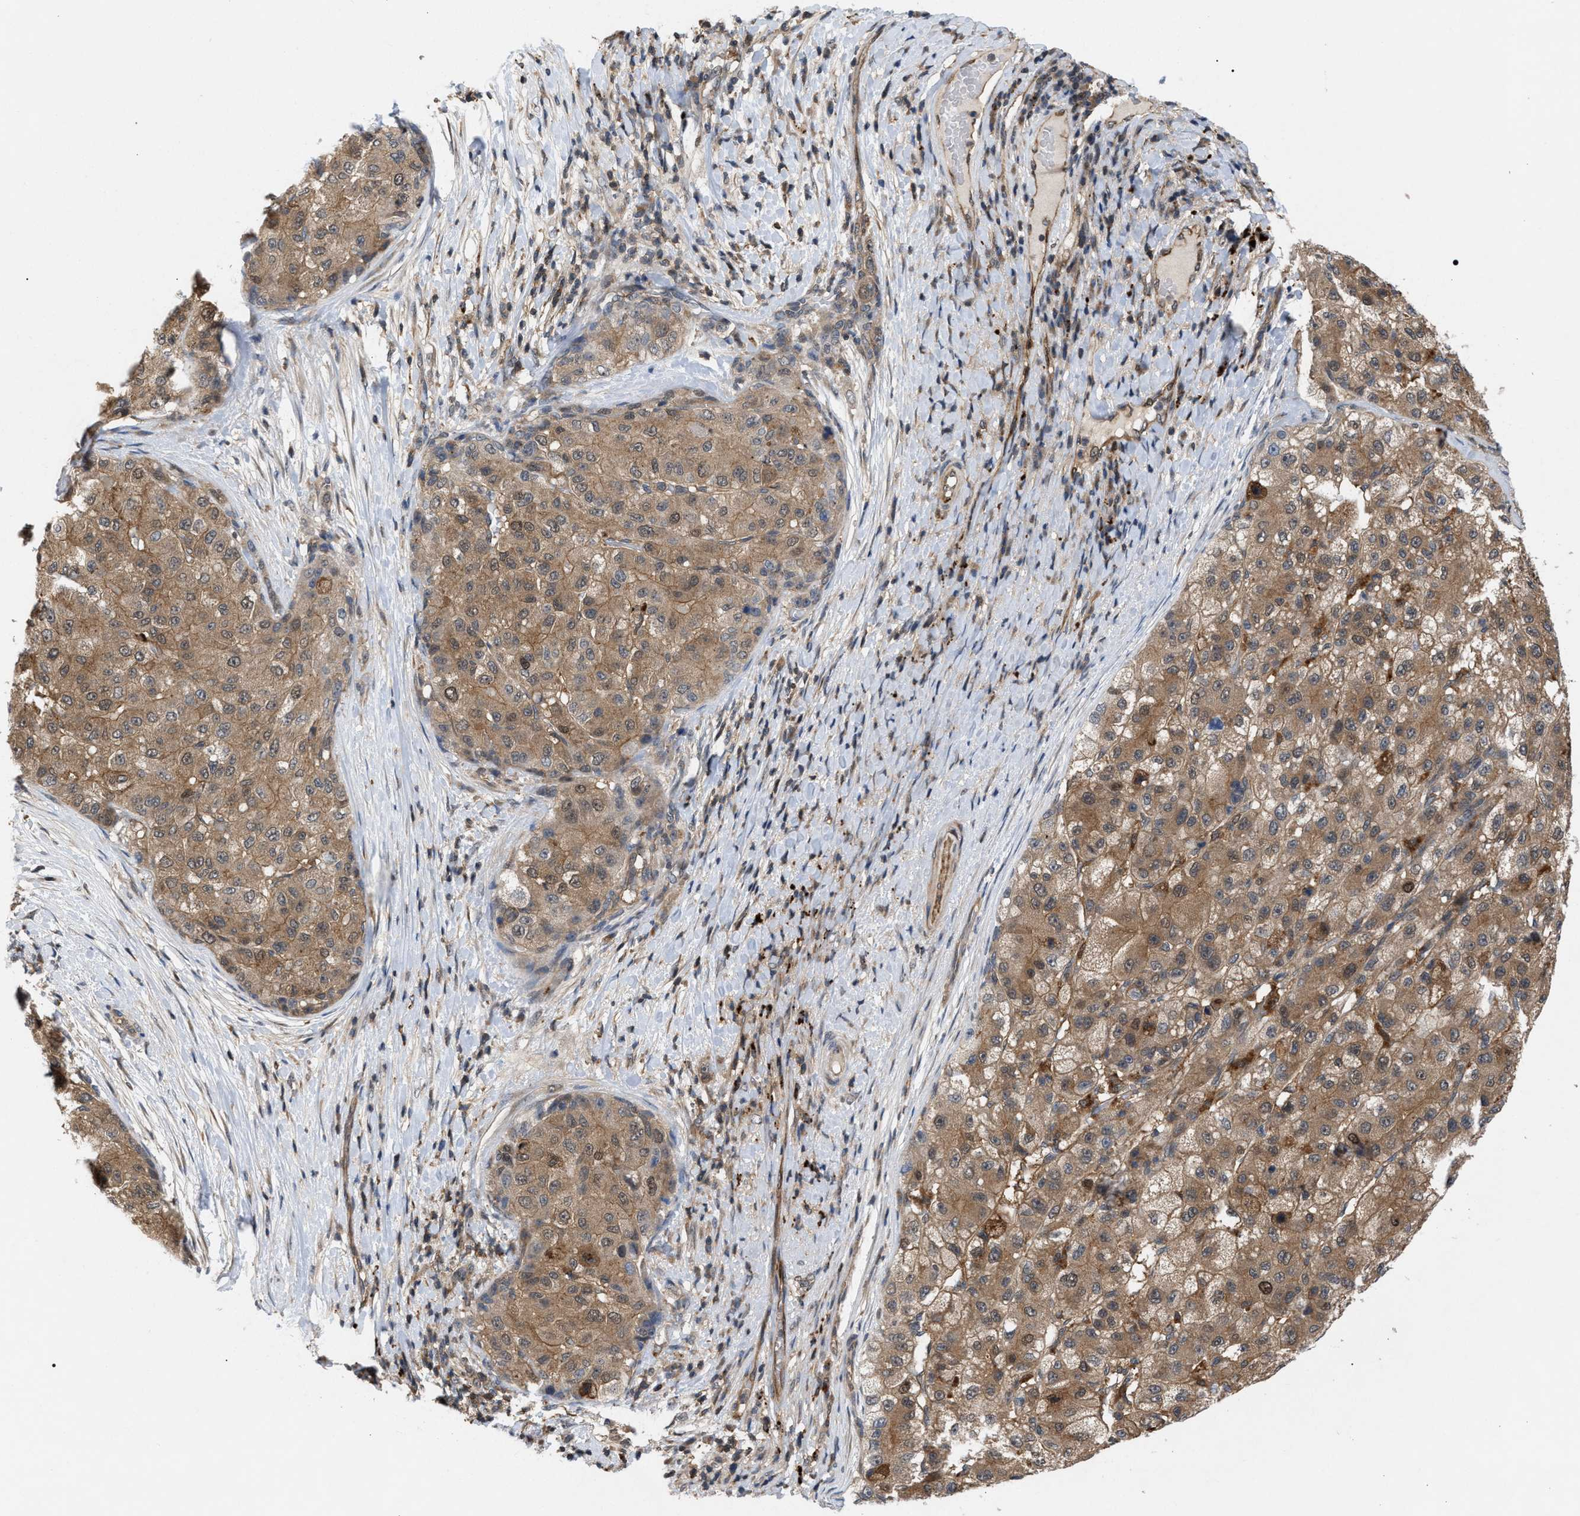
{"staining": {"intensity": "moderate", "quantity": ">75%", "location": "cytoplasmic/membranous"}, "tissue": "liver cancer", "cell_type": "Tumor cells", "image_type": "cancer", "snomed": [{"axis": "morphology", "description": "Carcinoma, Hepatocellular, NOS"}, {"axis": "topography", "description": "Liver"}], "caption": "Immunohistochemistry (IHC) micrograph of human hepatocellular carcinoma (liver) stained for a protein (brown), which exhibits medium levels of moderate cytoplasmic/membranous staining in about >75% of tumor cells.", "gene": "GLOD4", "patient": {"sex": "male", "age": 80}}